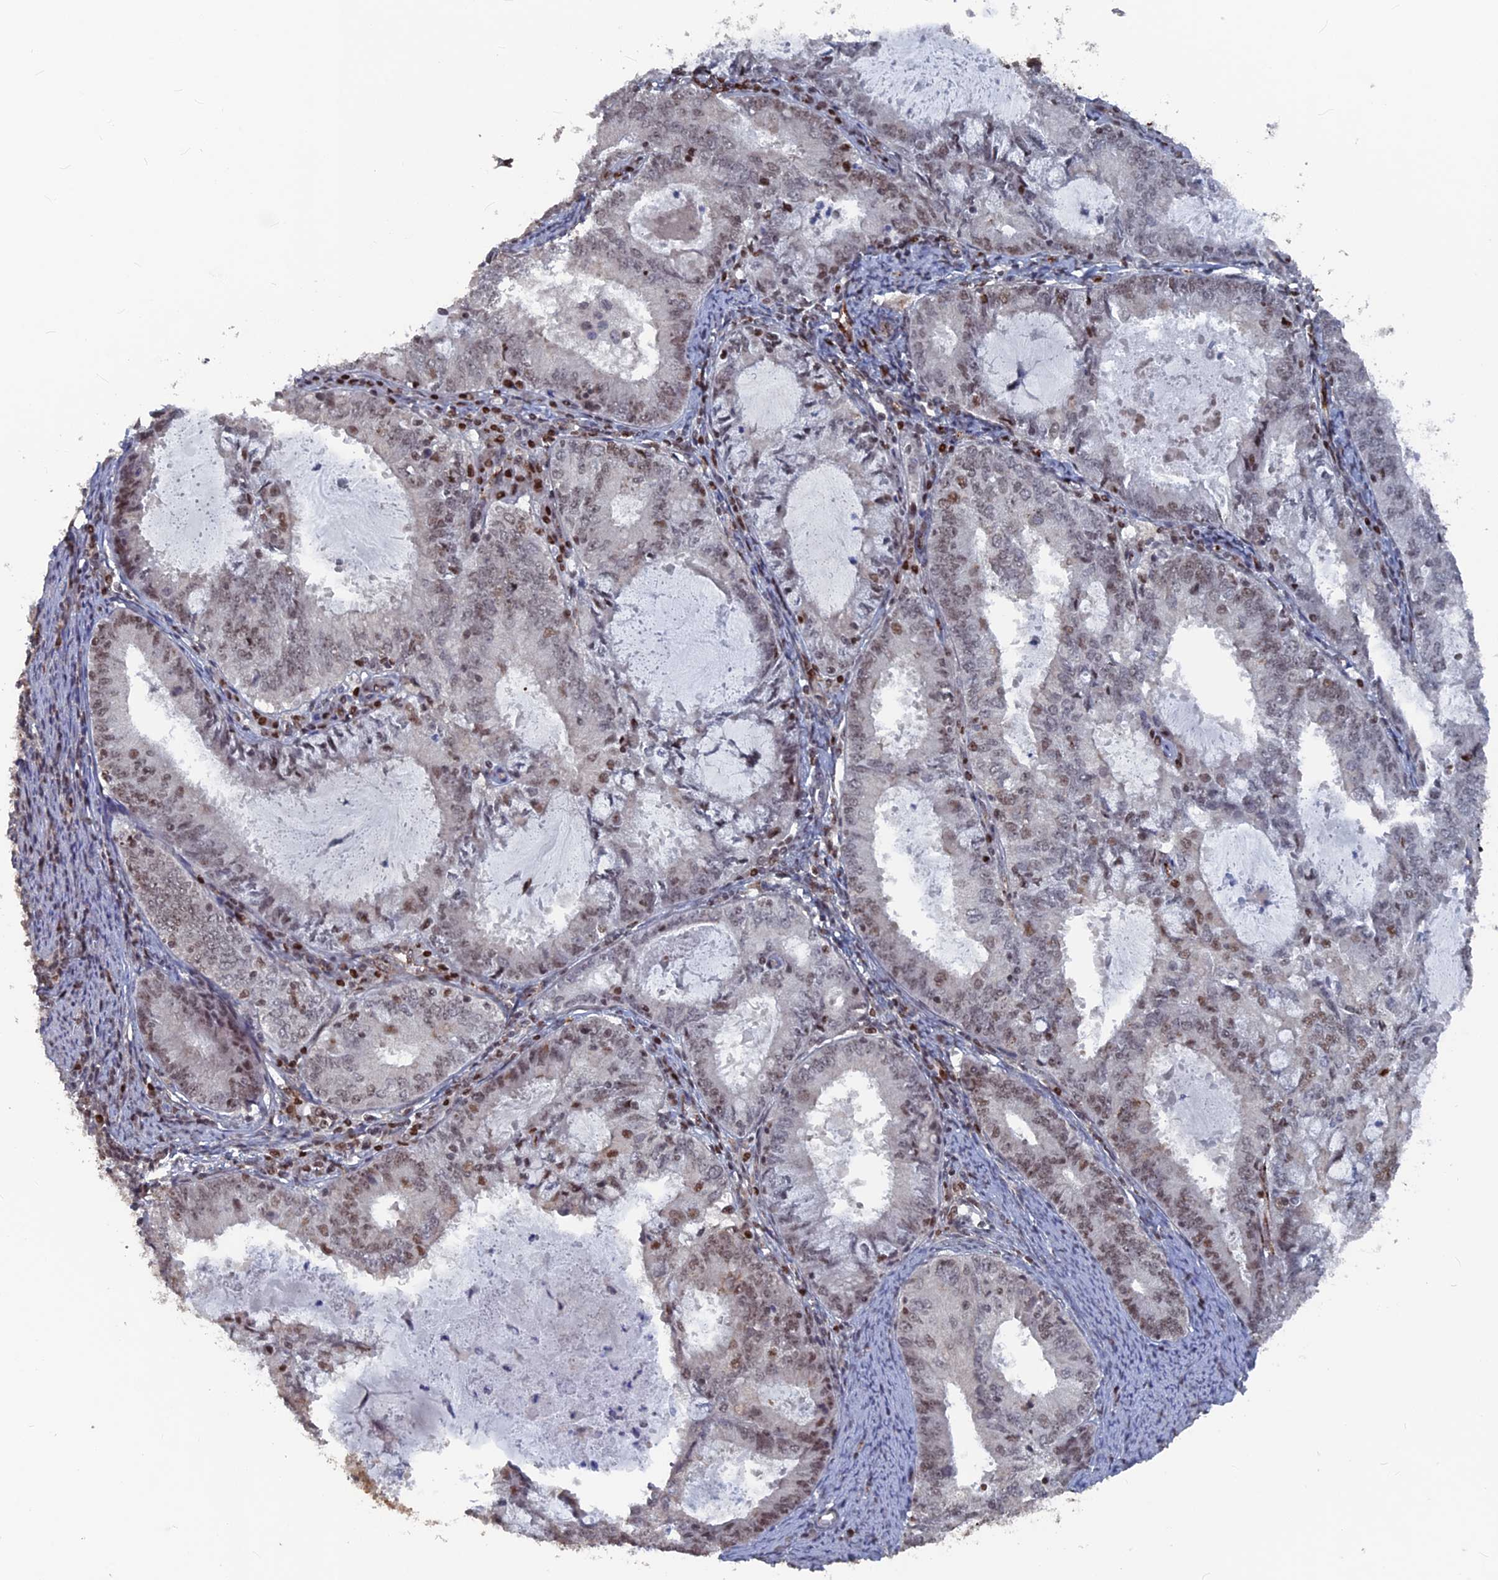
{"staining": {"intensity": "moderate", "quantity": "<25%", "location": "nuclear"}, "tissue": "endometrial cancer", "cell_type": "Tumor cells", "image_type": "cancer", "snomed": [{"axis": "morphology", "description": "Adenocarcinoma, NOS"}, {"axis": "topography", "description": "Endometrium"}], "caption": "This micrograph exhibits IHC staining of human endometrial adenocarcinoma, with low moderate nuclear staining in approximately <25% of tumor cells.", "gene": "SH3D21", "patient": {"sex": "female", "age": 57}}